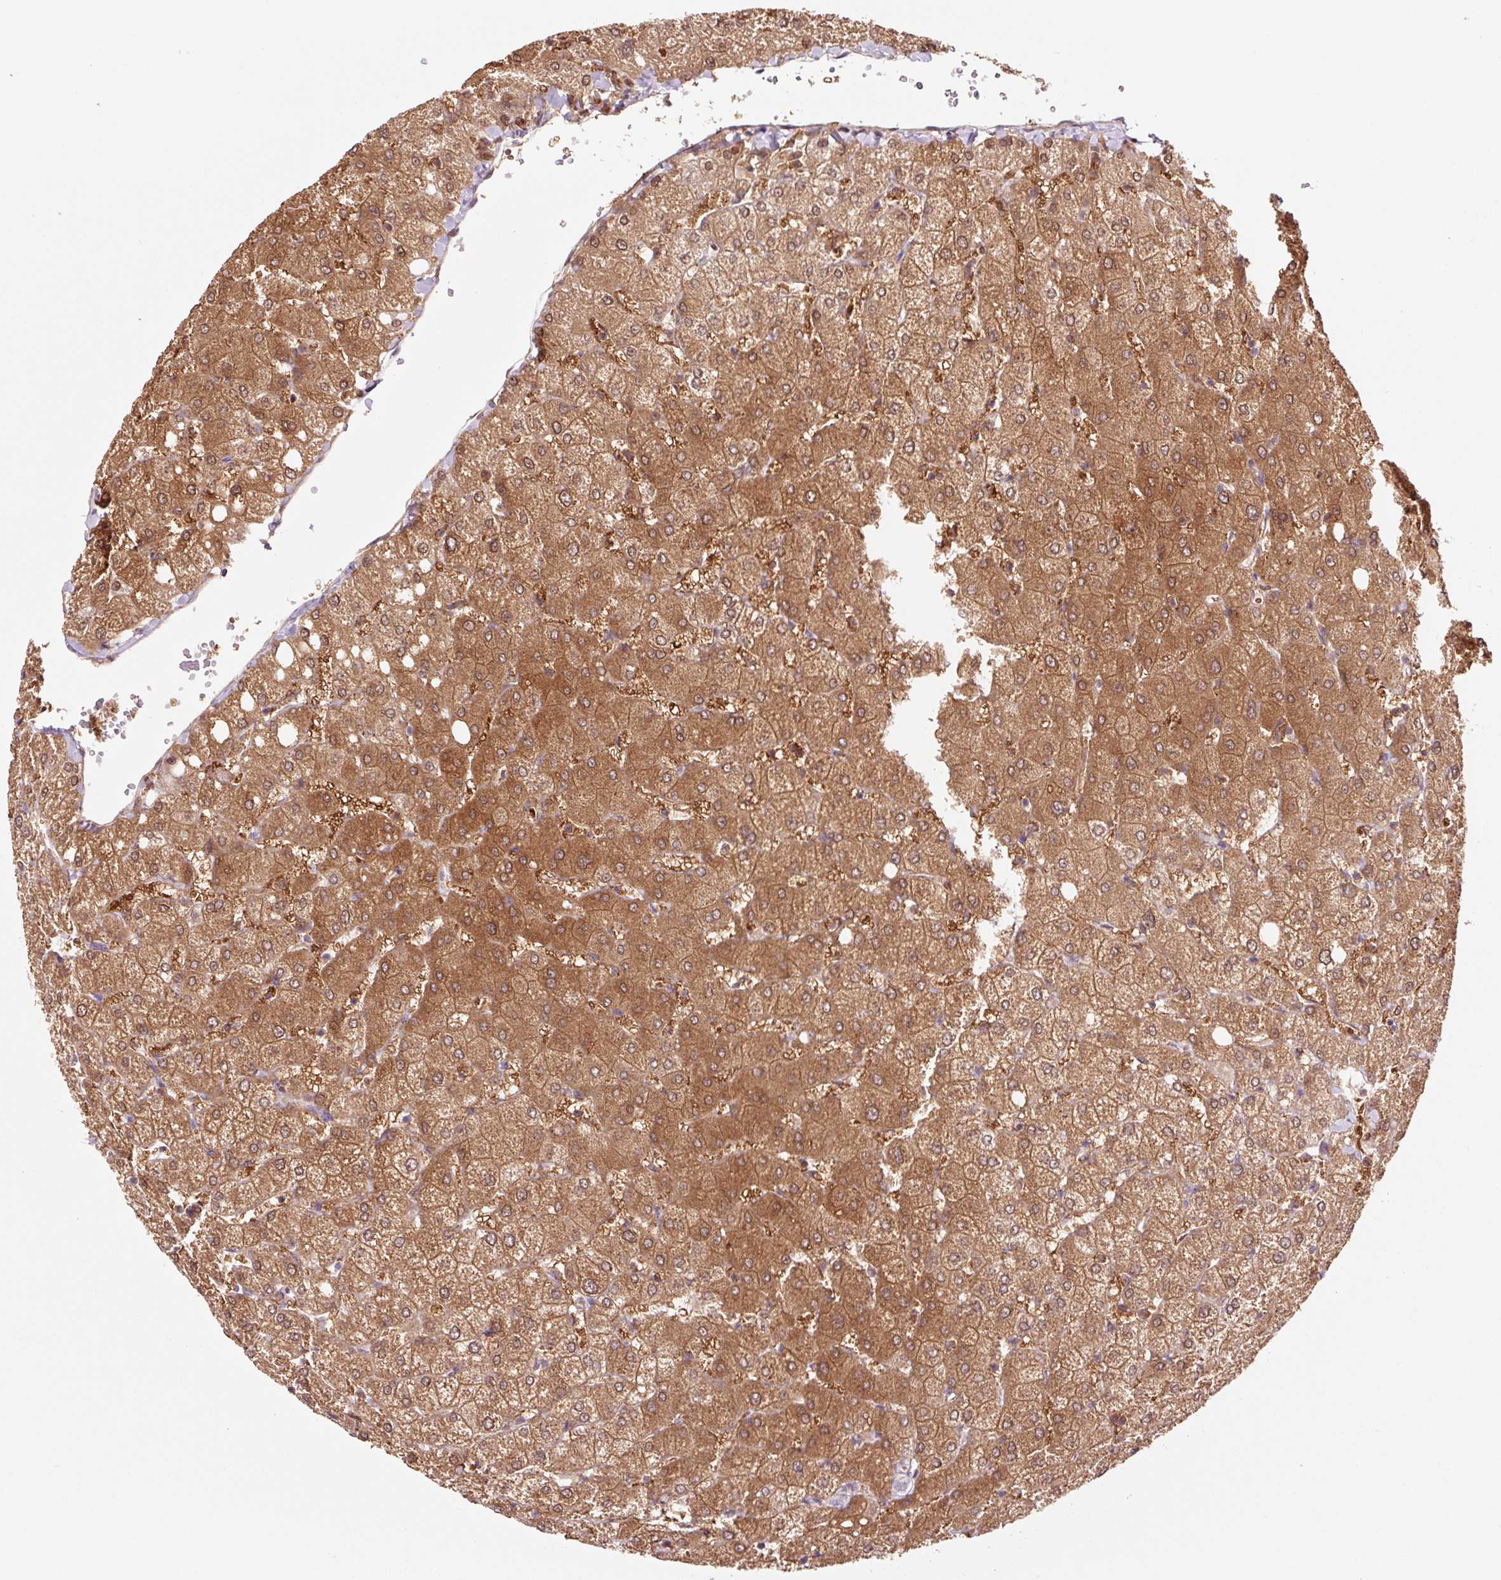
{"staining": {"intensity": "moderate", "quantity": "25%-75%", "location": "cytoplasmic/membranous,nuclear"}, "tissue": "liver", "cell_type": "Cholangiocytes", "image_type": "normal", "snomed": [{"axis": "morphology", "description": "Normal tissue, NOS"}, {"axis": "topography", "description": "Liver"}], "caption": "Protein expression analysis of benign liver exhibits moderate cytoplasmic/membranous,nuclear positivity in about 25%-75% of cholangiocytes.", "gene": "FBXL14", "patient": {"sex": "female", "age": 54}}